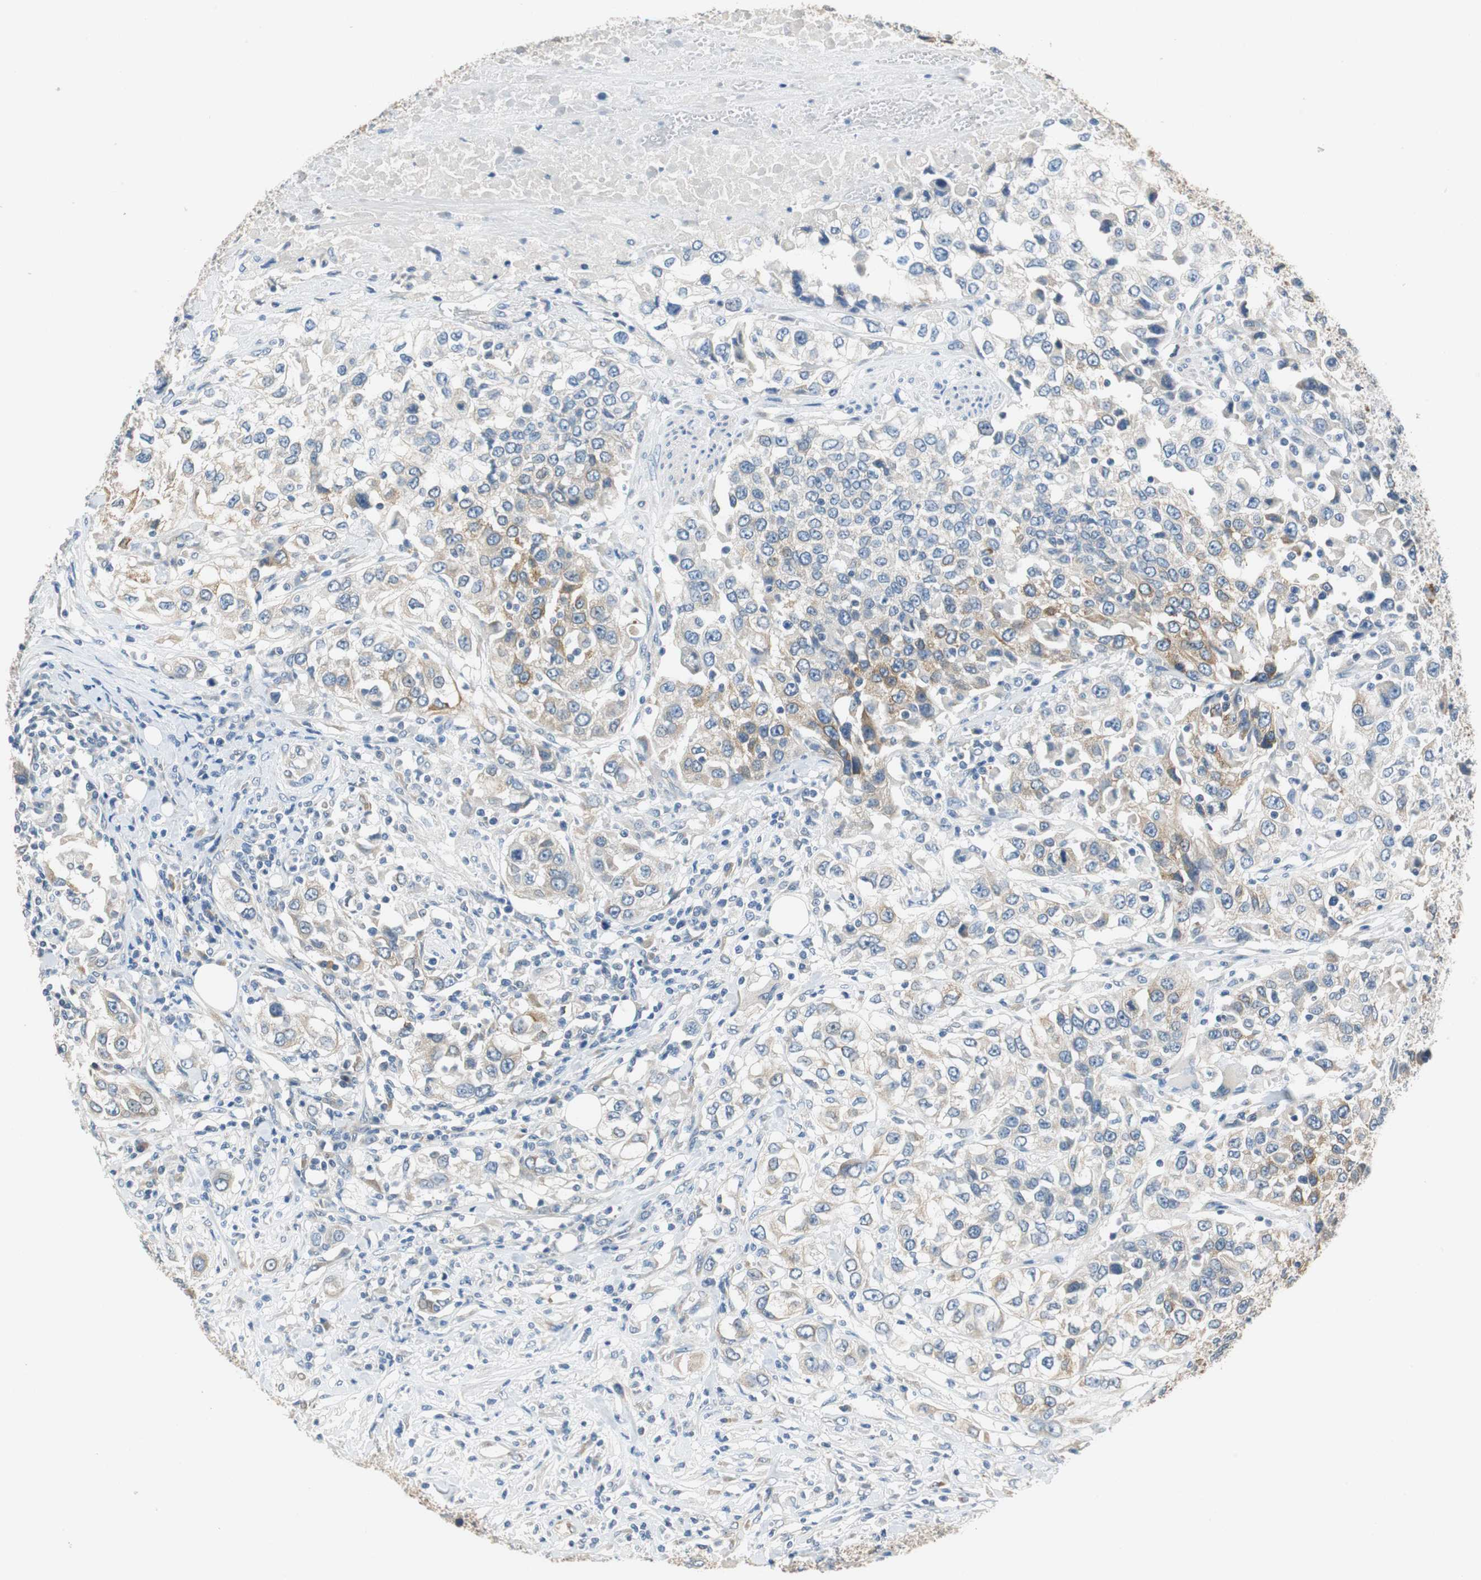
{"staining": {"intensity": "moderate", "quantity": "<25%", "location": "cytoplasmic/membranous"}, "tissue": "urothelial cancer", "cell_type": "Tumor cells", "image_type": "cancer", "snomed": [{"axis": "morphology", "description": "Urothelial carcinoma, High grade"}, {"axis": "topography", "description": "Urinary bladder"}], "caption": "Immunohistochemical staining of urothelial carcinoma (high-grade) shows low levels of moderate cytoplasmic/membranous protein positivity in about <25% of tumor cells.", "gene": "FADS2", "patient": {"sex": "female", "age": 80}}